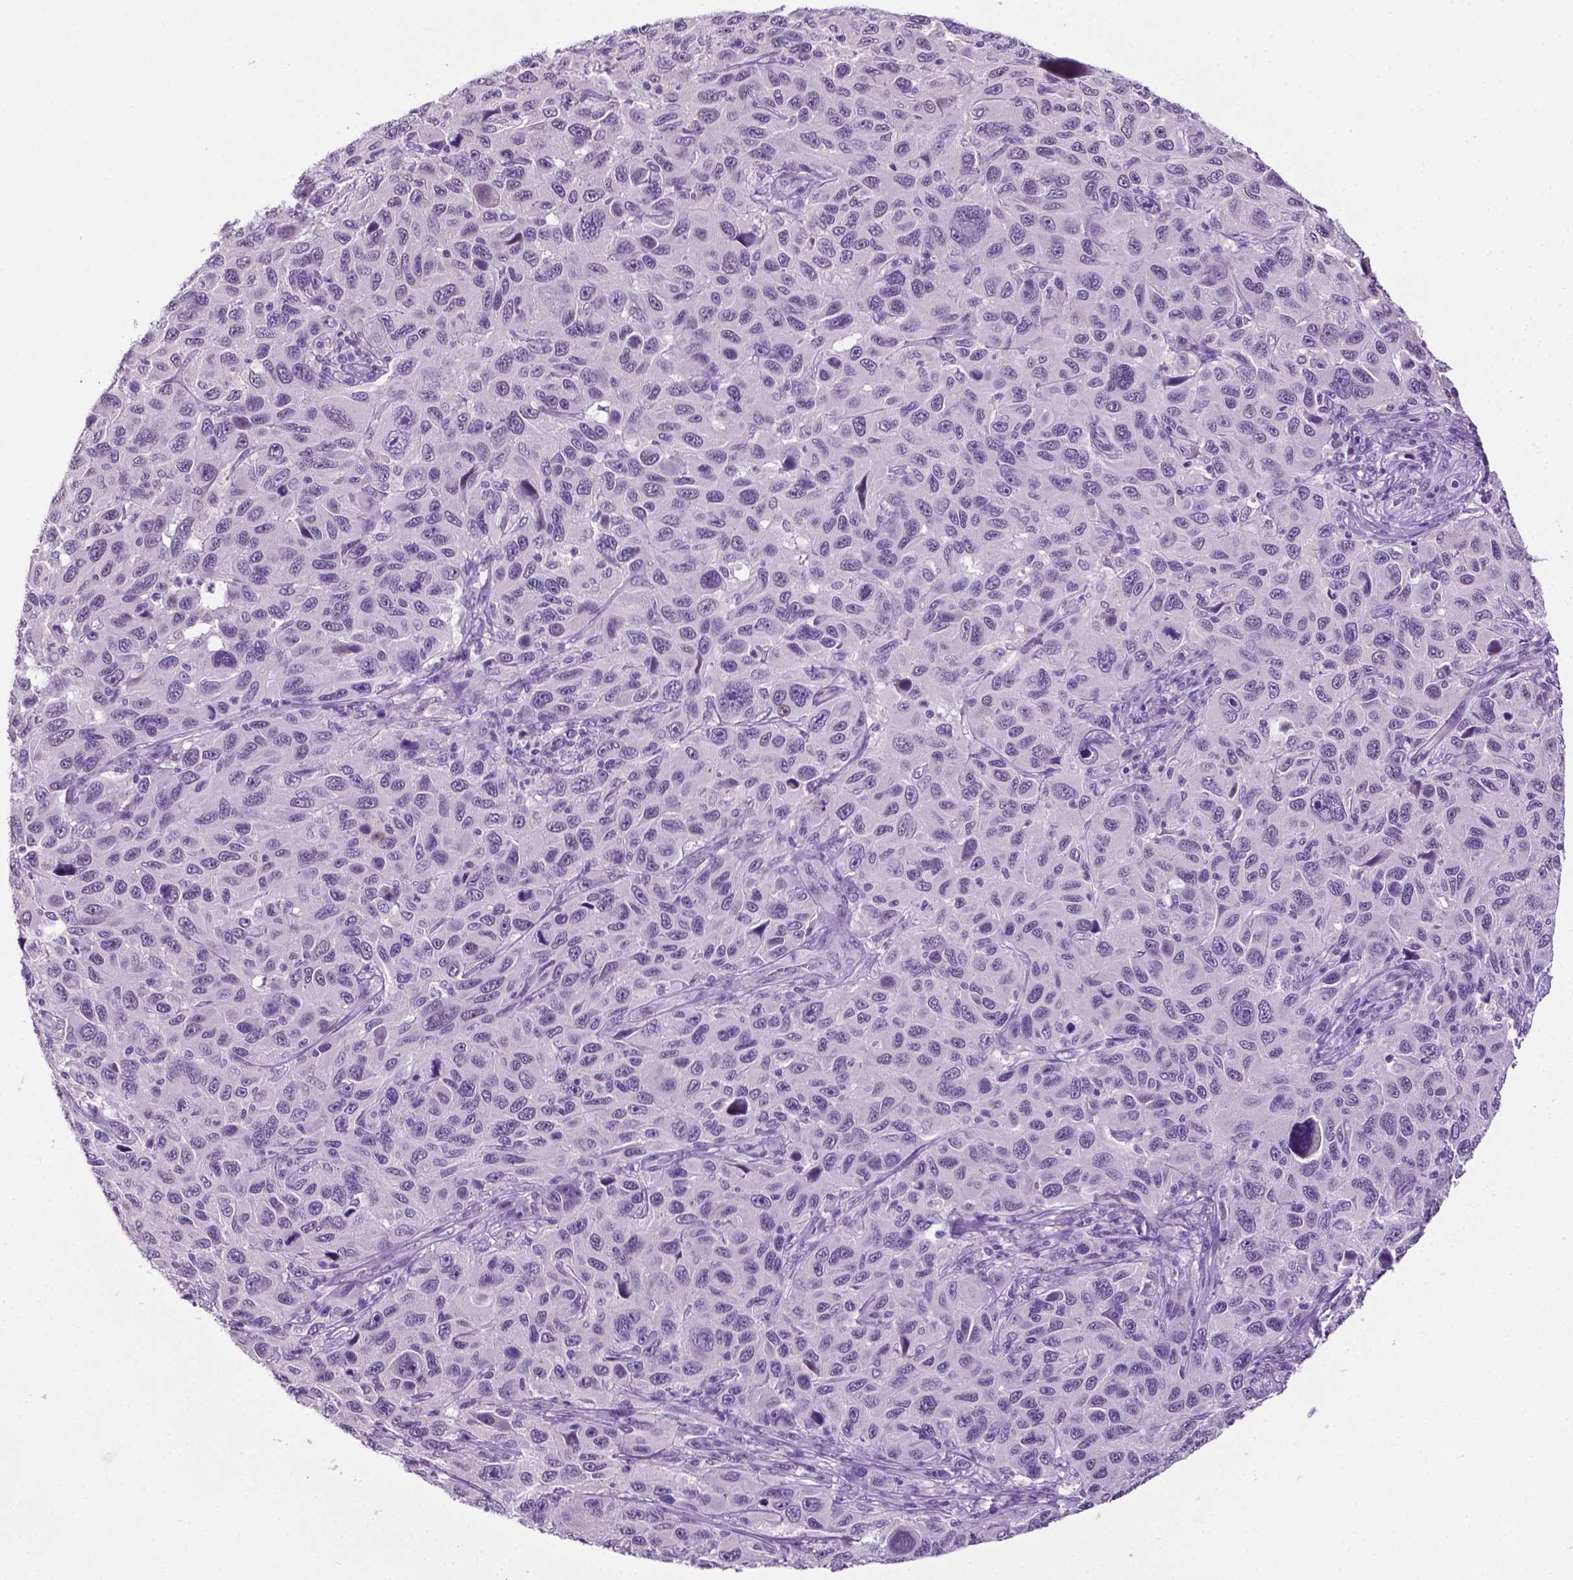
{"staining": {"intensity": "negative", "quantity": "none", "location": "none"}, "tissue": "melanoma", "cell_type": "Tumor cells", "image_type": "cancer", "snomed": [{"axis": "morphology", "description": "Malignant melanoma, NOS"}, {"axis": "topography", "description": "Skin"}], "caption": "This is a micrograph of immunohistochemistry (IHC) staining of malignant melanoma, which shows no expression in tumor cells.", "gene": "MMP27", "patient": {"sex": "male", "age": 53}}